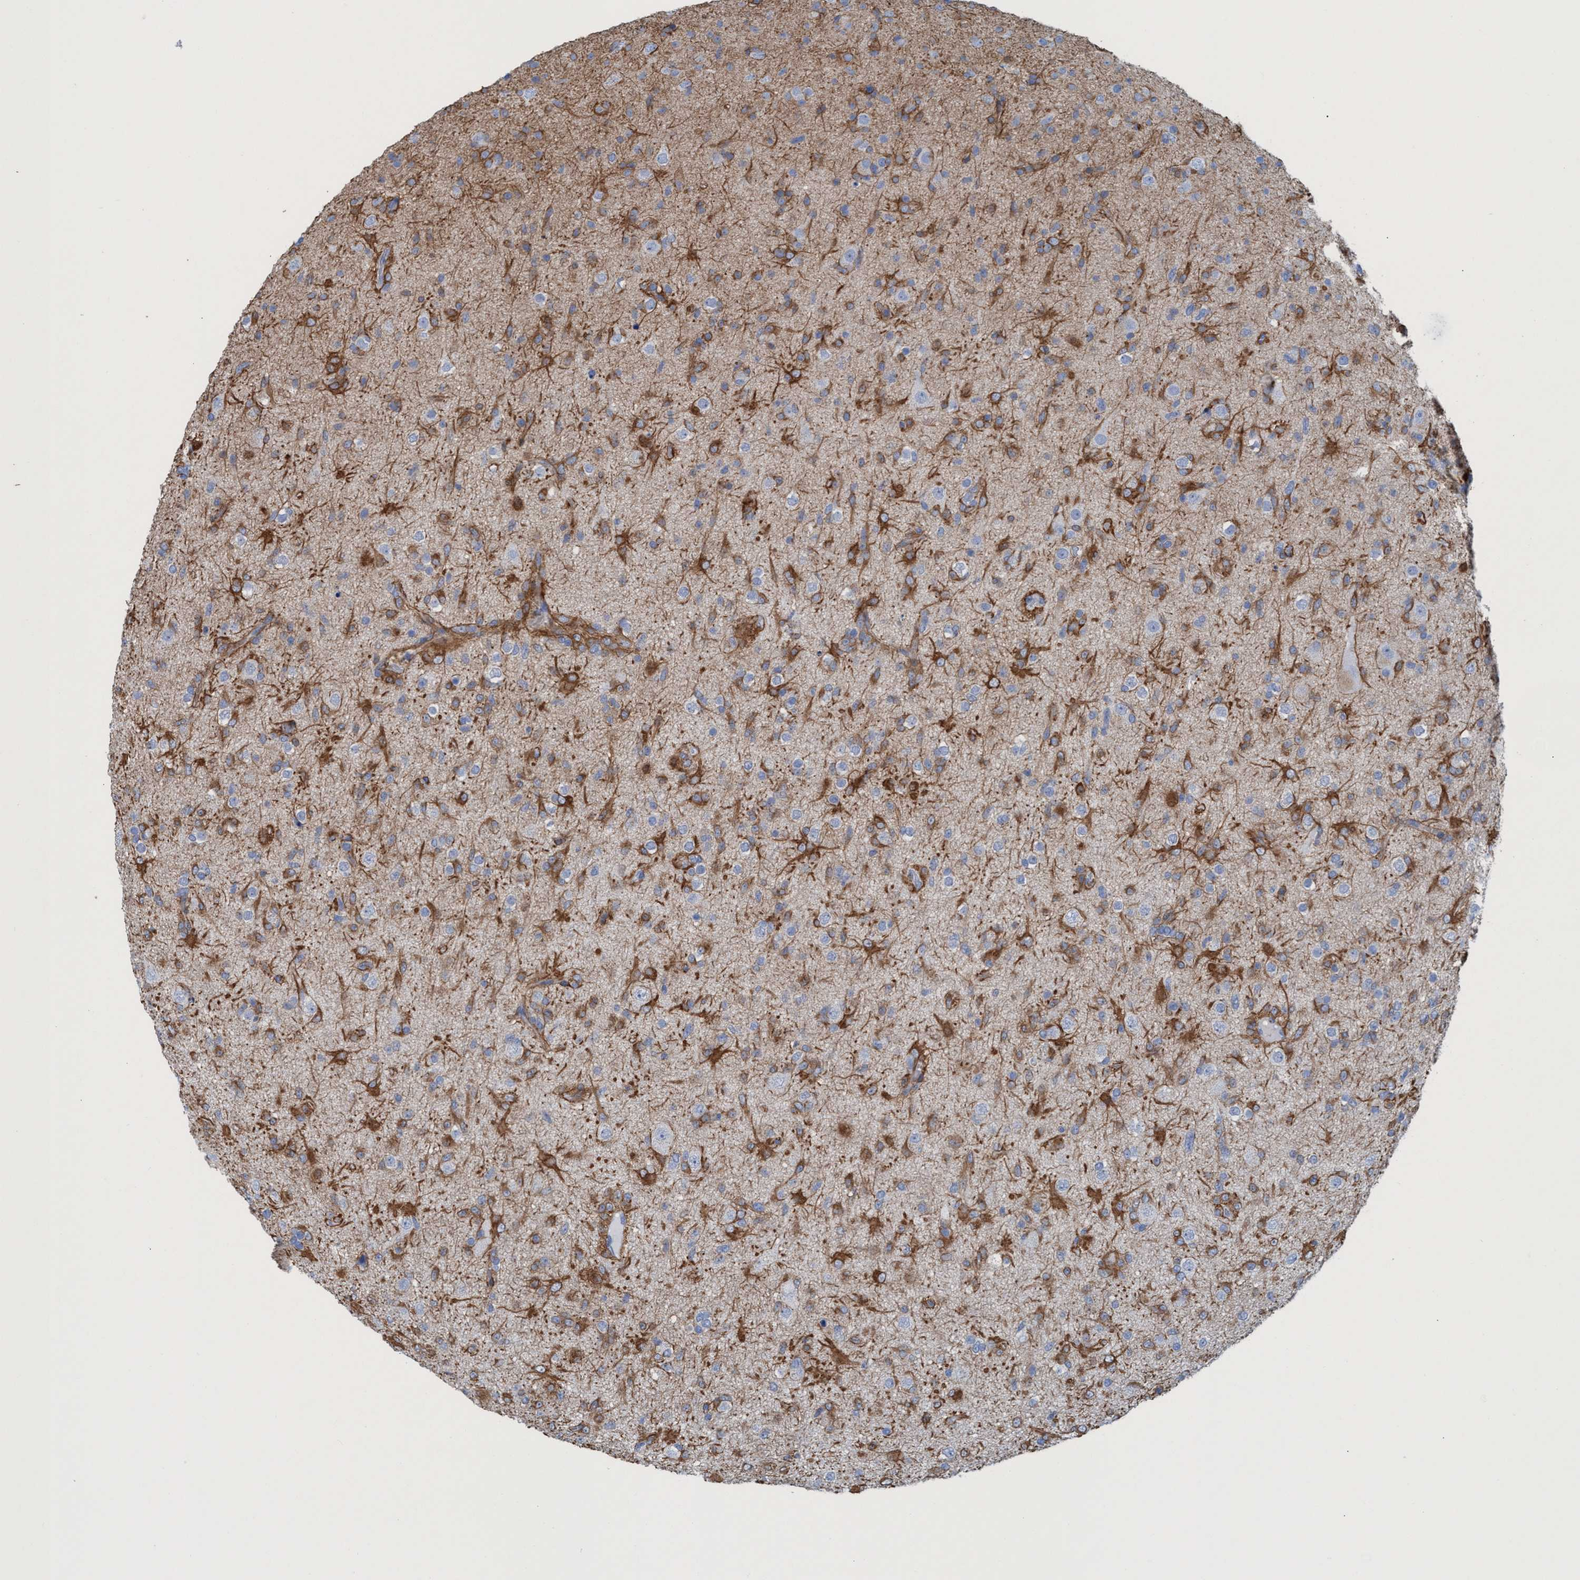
{"staining": {"intensity": "moderate", "quantity": "<25%", "location": "cytoplasmic/membranous"}, "tissue": "glioma", "cell_type": "Tumor cells", "image_type": "cancer", "snomed": [{"axis": "morphology", "description": "Glioma, malignant, Low grade"}, {"axis": "topography", "description": "Brain"}], "caption": "The micrograph displays immunohistochemical staining of glioma. There is moderate cytoplasmic/membranous staining is seen in approximately <25% of tumor cells.", "gene": "EZR", "patient": {"sex": "male", "age": 65}}